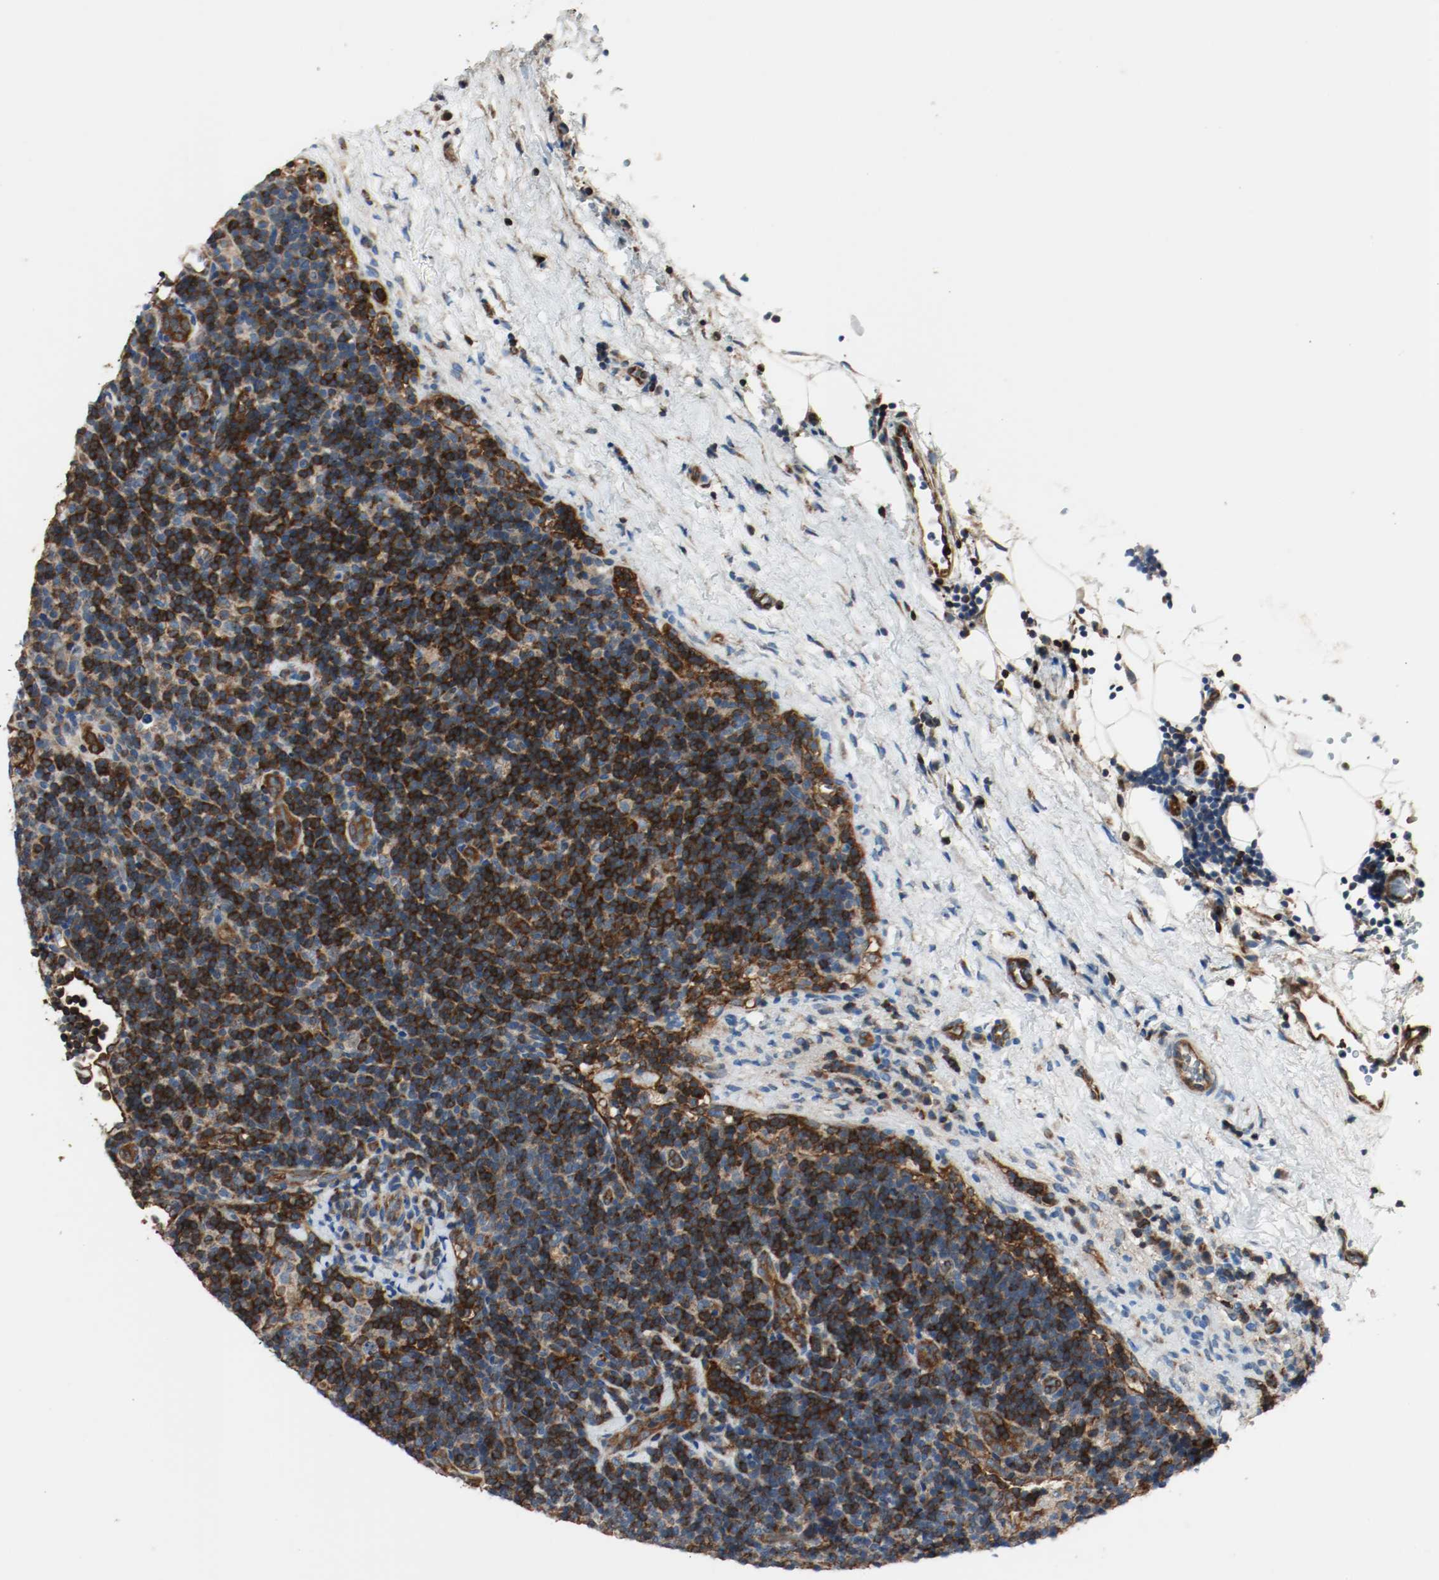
{"staining": {"intensity": "strong", "quantity": ">75%", "location": "cytoplasmic/membranous"}, "tissue": "lymphoma", "cell_type": "Tumor cells", "image_type": "cancer", "snomed": [{"axis": "morphology", "description": "Malignant lymphoma, non-Hodgkin's type, Low grade"}, {"axis": "topography", "description": "Lymph node"}], "caption": "There is high levels of strong cytoplasmic/membranous positivity in tumor cells of lymphoma, as demonstrated by immunohistochemical staining (brown color).", "gene": "PLCG1", "patient": {"sex": "male", "age": 70}}